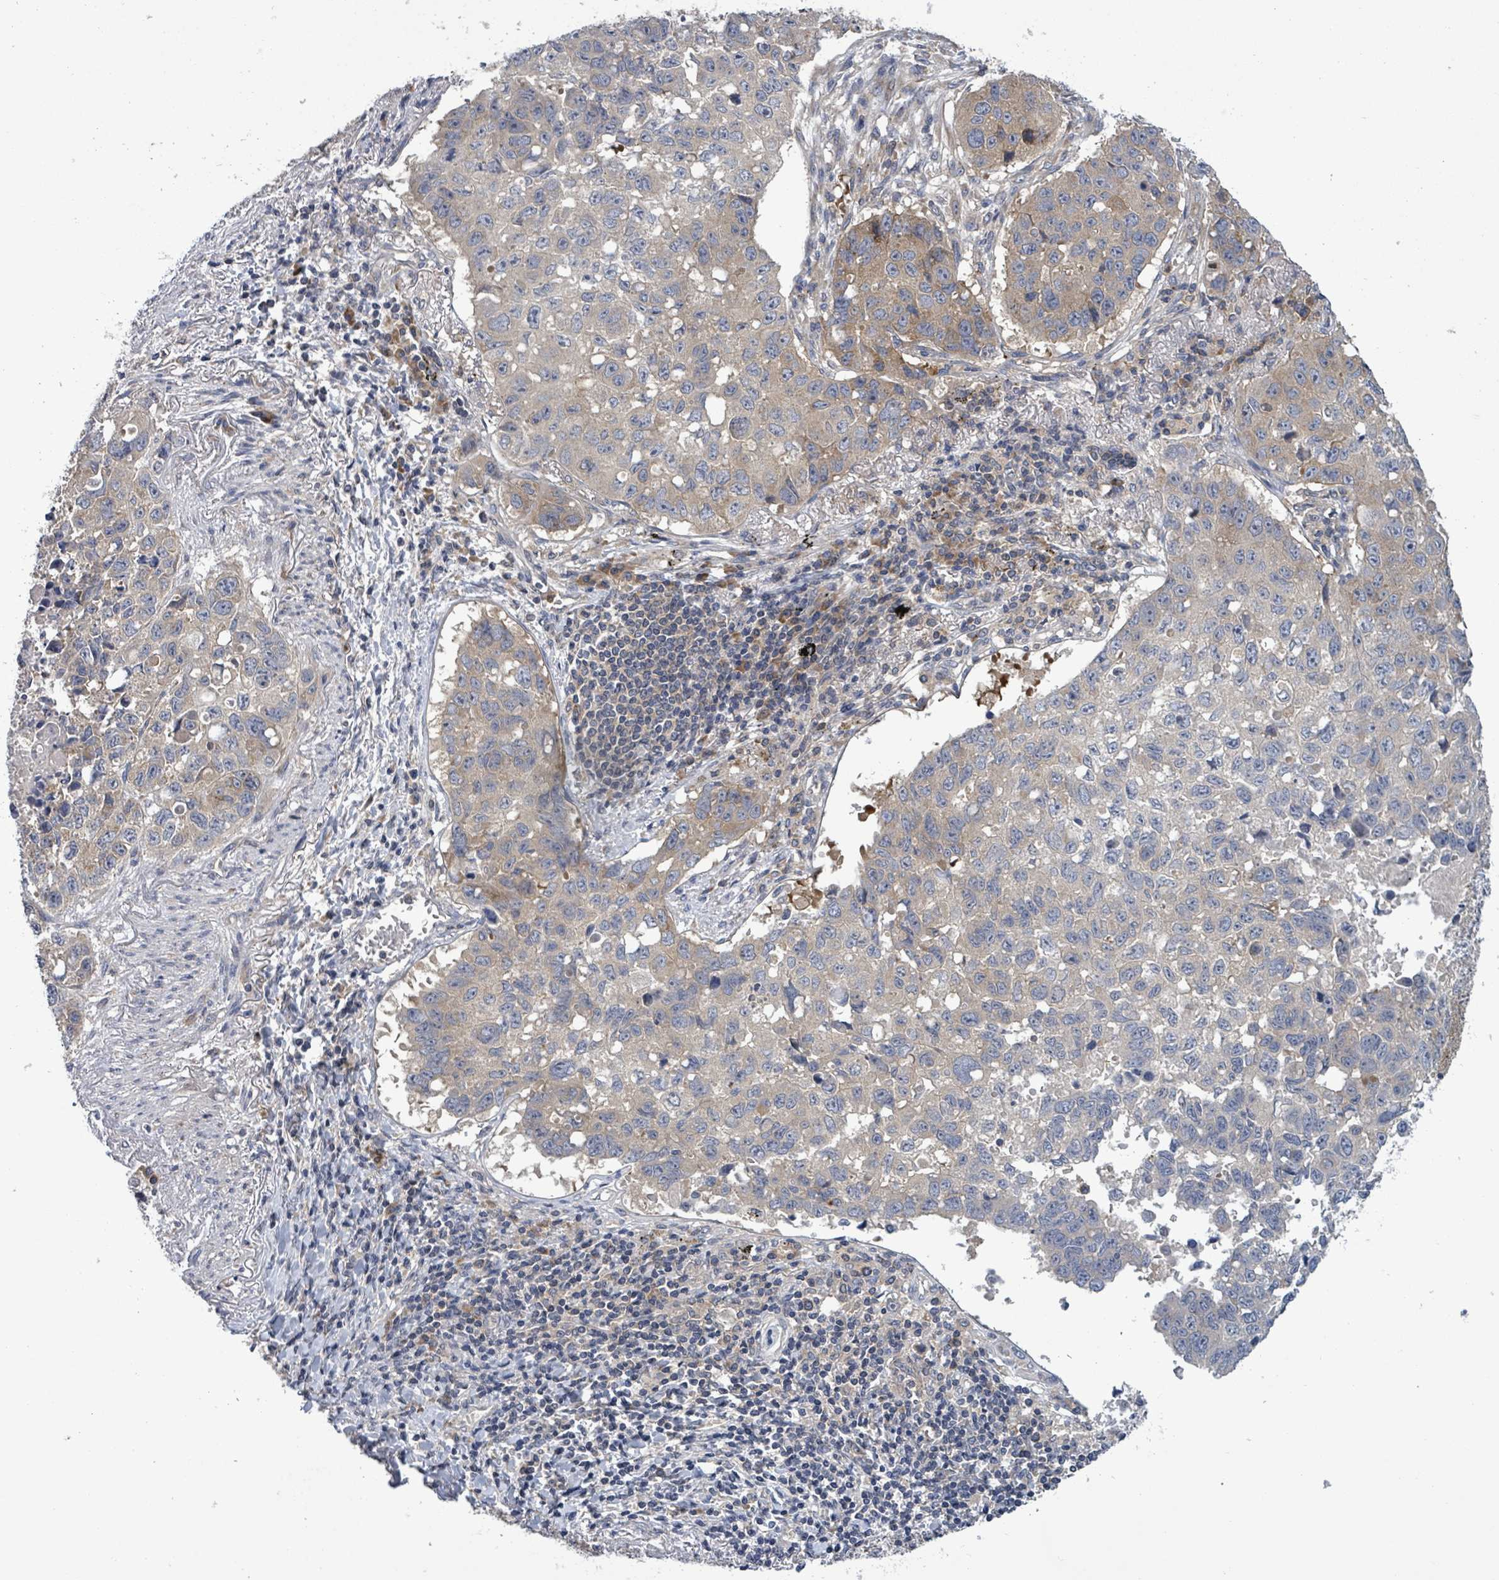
{"staining": {"intensity": "moderate", "quantity": "25%-75%", "location": "cytoplasmic/membranous"}, "tissue": "lung cancer", "cell_type": "Tumor cells", "image_type": "cancer", "snomed": [{"axis": "morphology", "description": "Squamous cell carcinoma, NOS"}, {"axis": "topography", "description": "Lung"}], "caption": "Tumor cells exhibit medium levels of moderate cytoplasmic/membranous positivity in approximately 25%-75% of cells in lung cancer (squamous cell carcinoma).", "gene": "SERPINE3", "patient": {"sex": "male", "age": 60}}